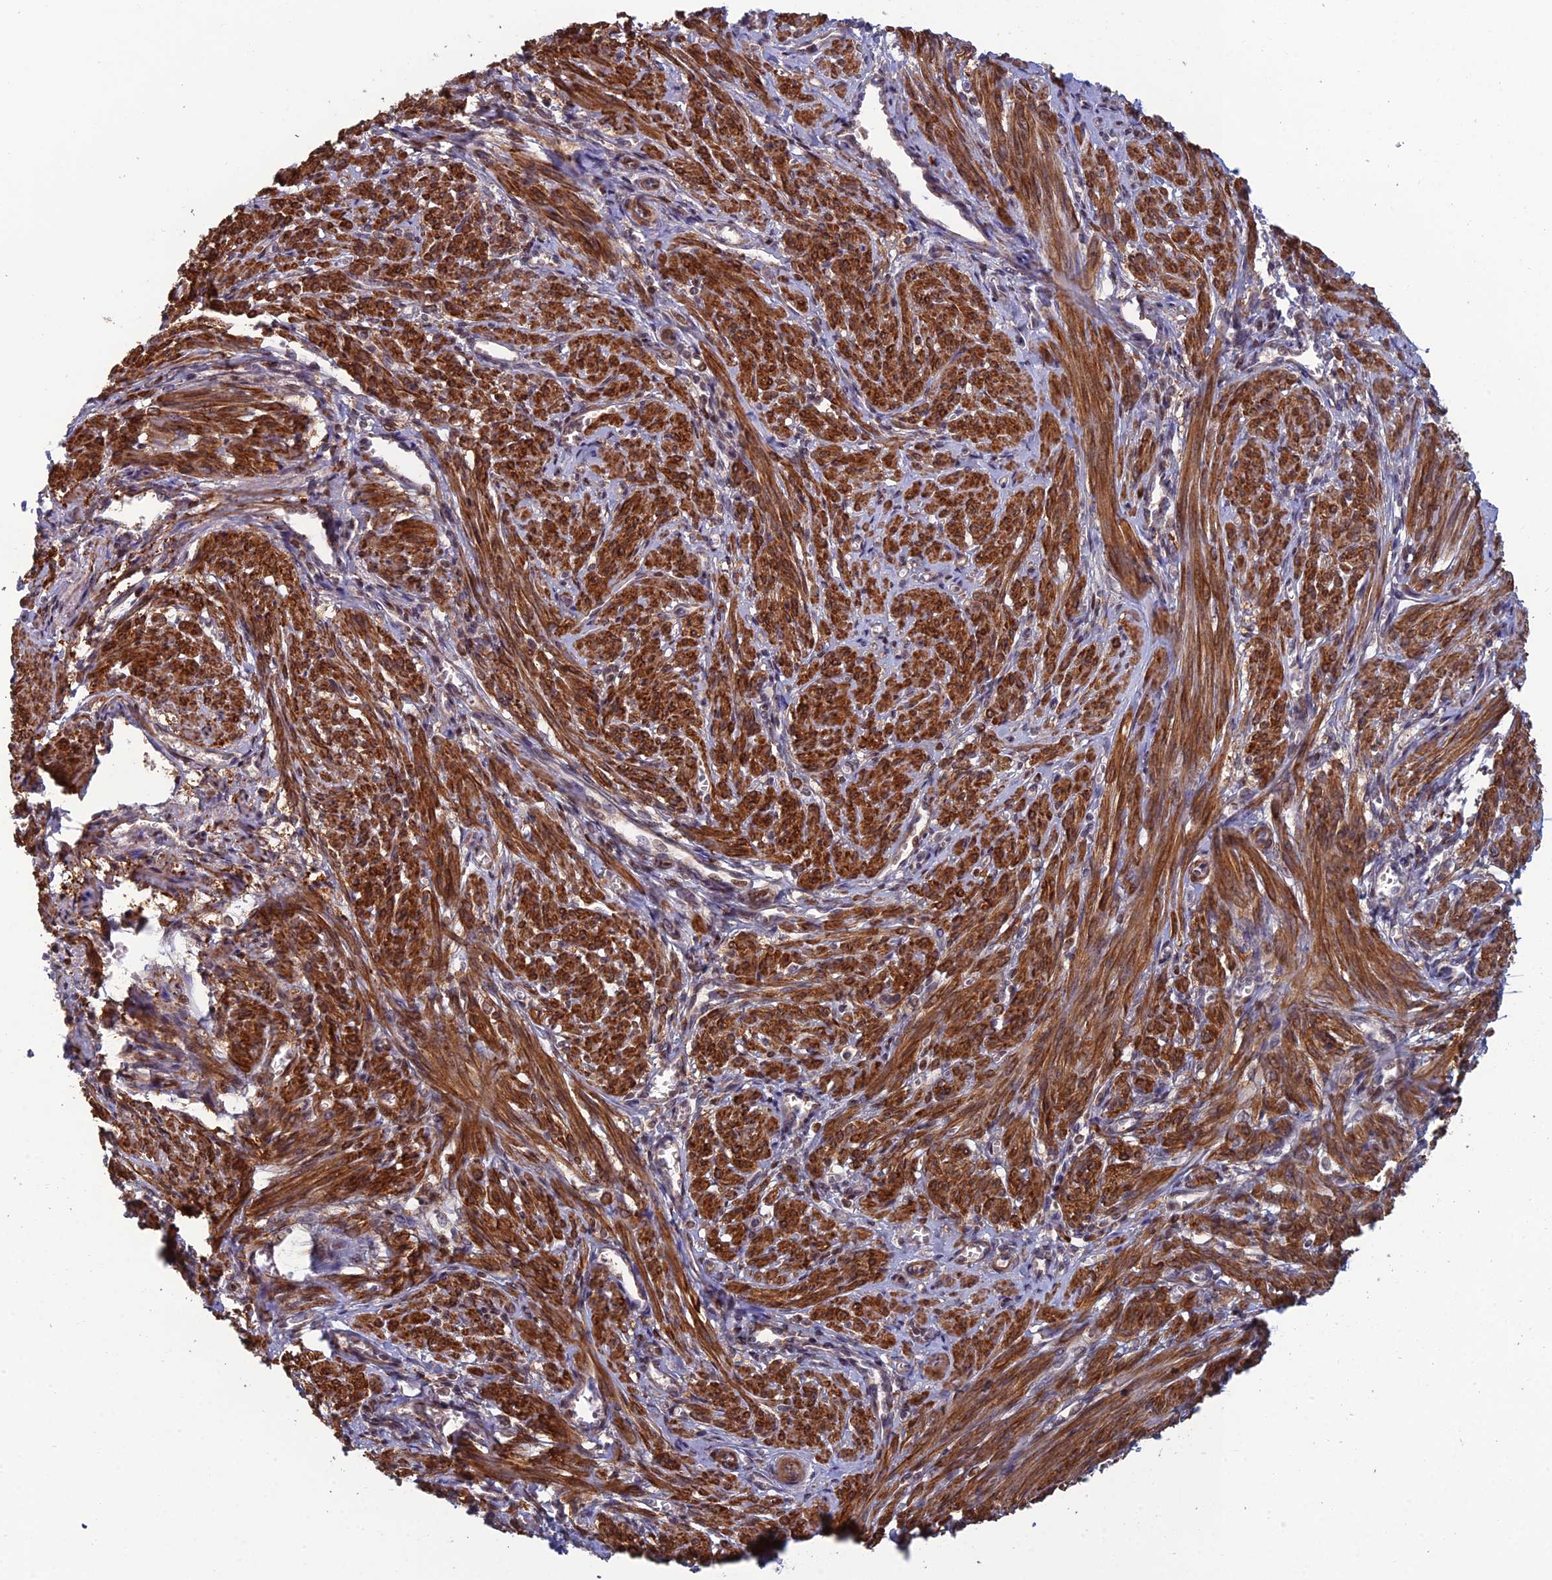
{"staining": {"intensity": "strong", "quantity": ">75%", "location": "cytoplasmic/membranous"}, "tissue": "smooth muscle", "cell_type": "Smooth muscle cells", "image_type": "normal", "snomed": [{"axis": "morphology", "description": "Normal tissue, NOS"}, {"axis": "topography", "description": "Smooth muscle"}], "caption": "Immunohistochemistry micrograph of normal smooth muscle: smooth muscle stained using immunohistochemistry exhibits high levels of strong protein expression localized specifically in the cytoplasmic/membranous of smooth muscle cells, appearing as a cytoplasmic/membranous brown color.", "gene": "CCDC183", "patient": {"sex": "female", "age": 39}}